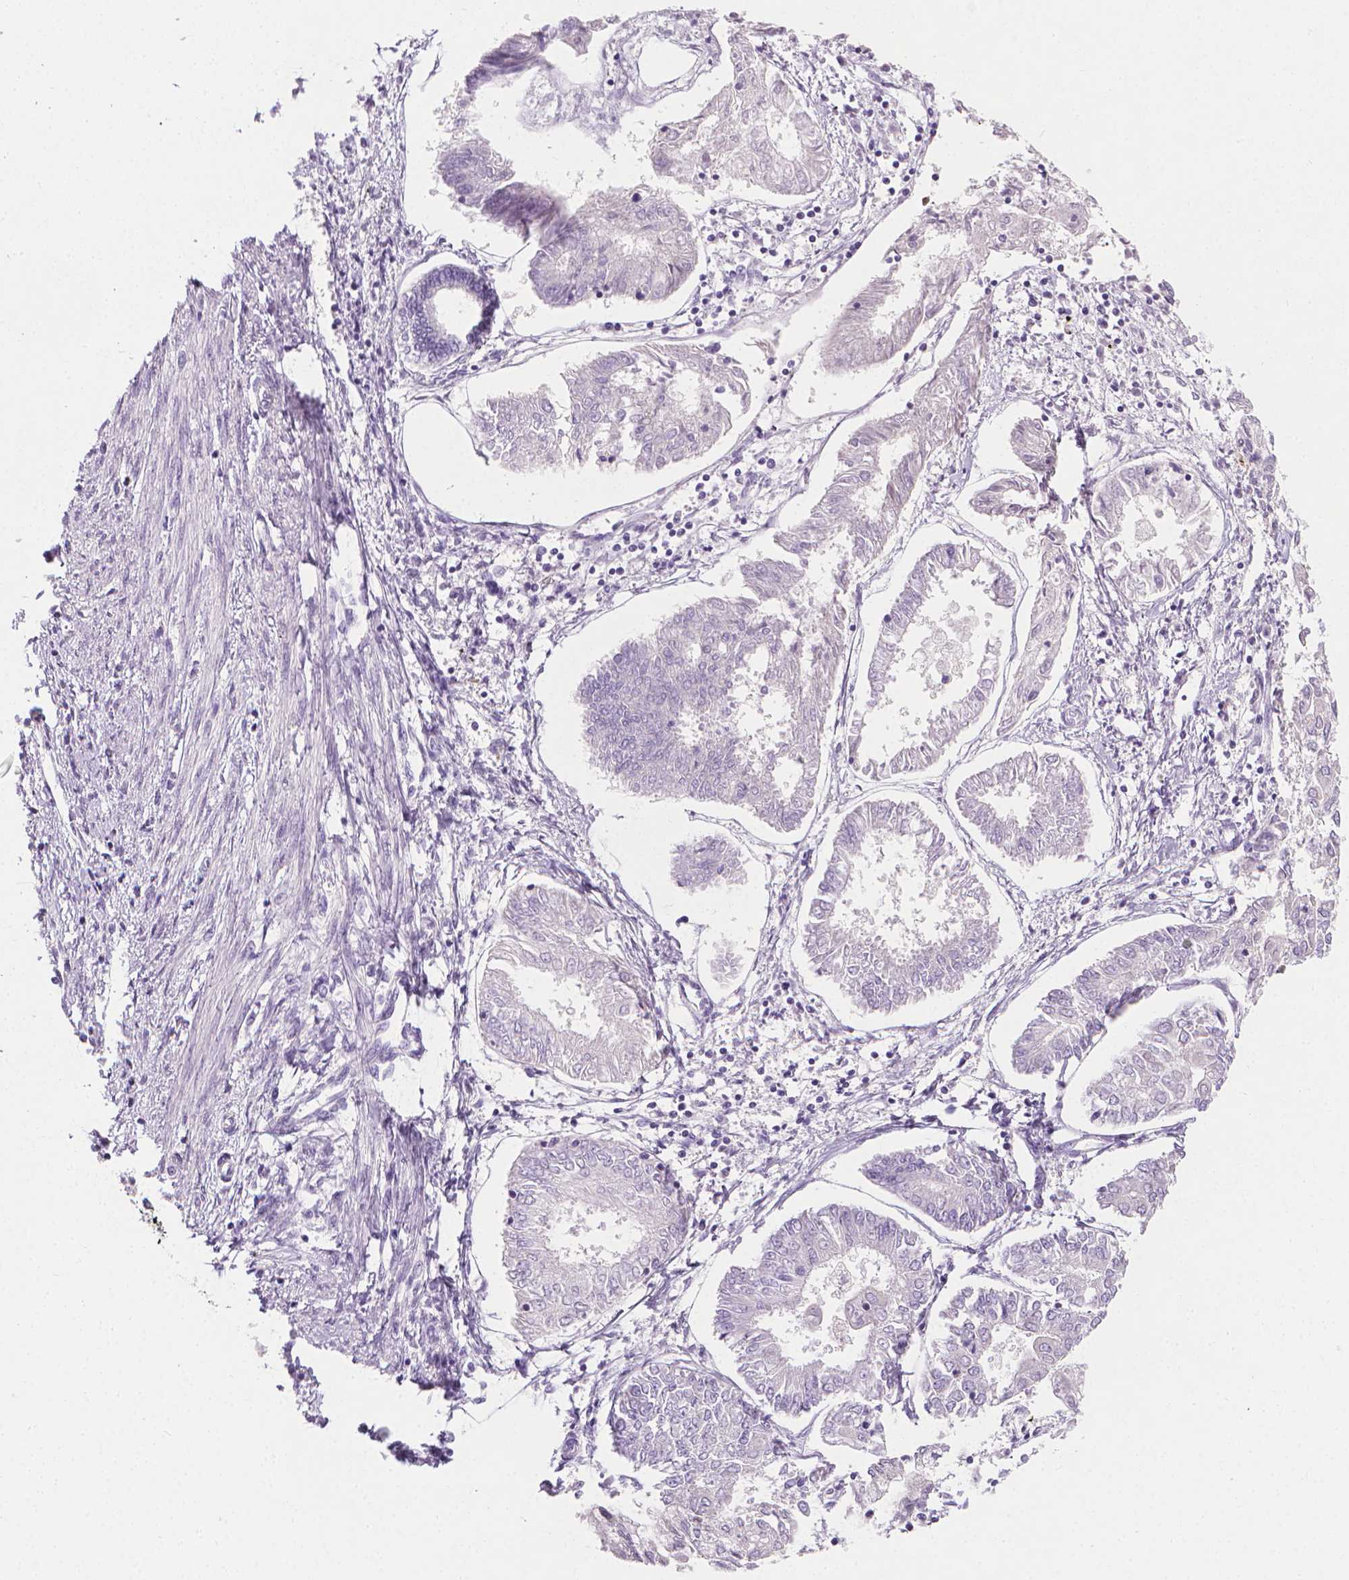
{"staining": {"intensity": "negative", "quantity": "none", "location": "none"}, "tissue": "endometrial cancer", "cell_type": "Tumor cells", "image_type": "cancer", "snomed": [{"axis": "morphology", "description": "Adenocarcinoma, NOS"}, {"axis": "topography", "description": "Endometrium"}], "caption": "Immunohistochemical staining of endometrial adenocarcinoma demonstrates no significant positivity in tumor cells.", "gene": "DCAF8L1", "patient": {"sex": "female", "age": 68}}